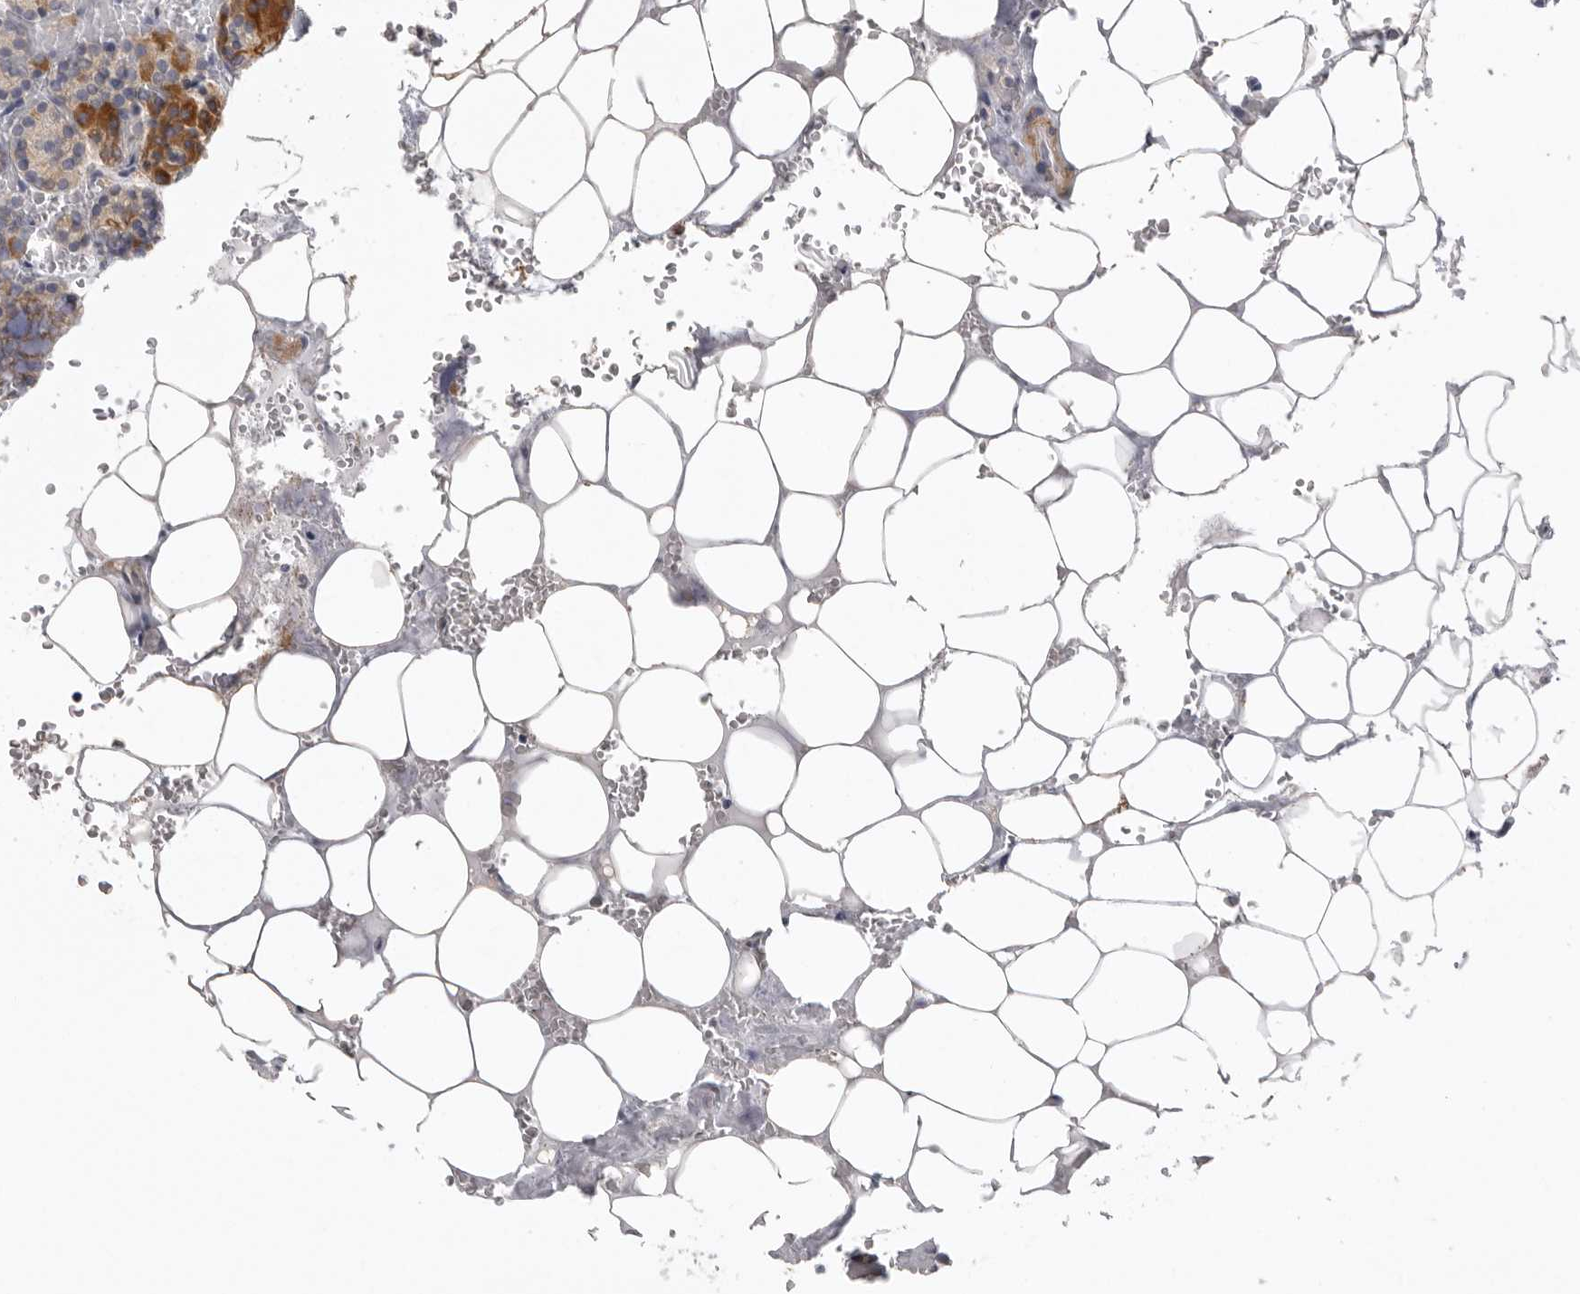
{"staining": {"intensity": "moderate", "quantity": ">75%", "location": "cytoplasmic/membranous"}, "tissue": "parathyroid gland", "cell_type": "Glandular cells", "image_type": "normal", "snomed": [{"axis": "morphology", "description": "Normal tissue, NOS"}, {"axis": "topography", "description": "Parathyroid gland"}], "caption": "Immunohistochemical staining of benign parathyroid gland exhibits >75% levels of moderate cytoplasmic/membranous protein expression in about >75% of glandular cells.", "gene": "STAB2", "patient": {"sex": "female", "age": 78}}